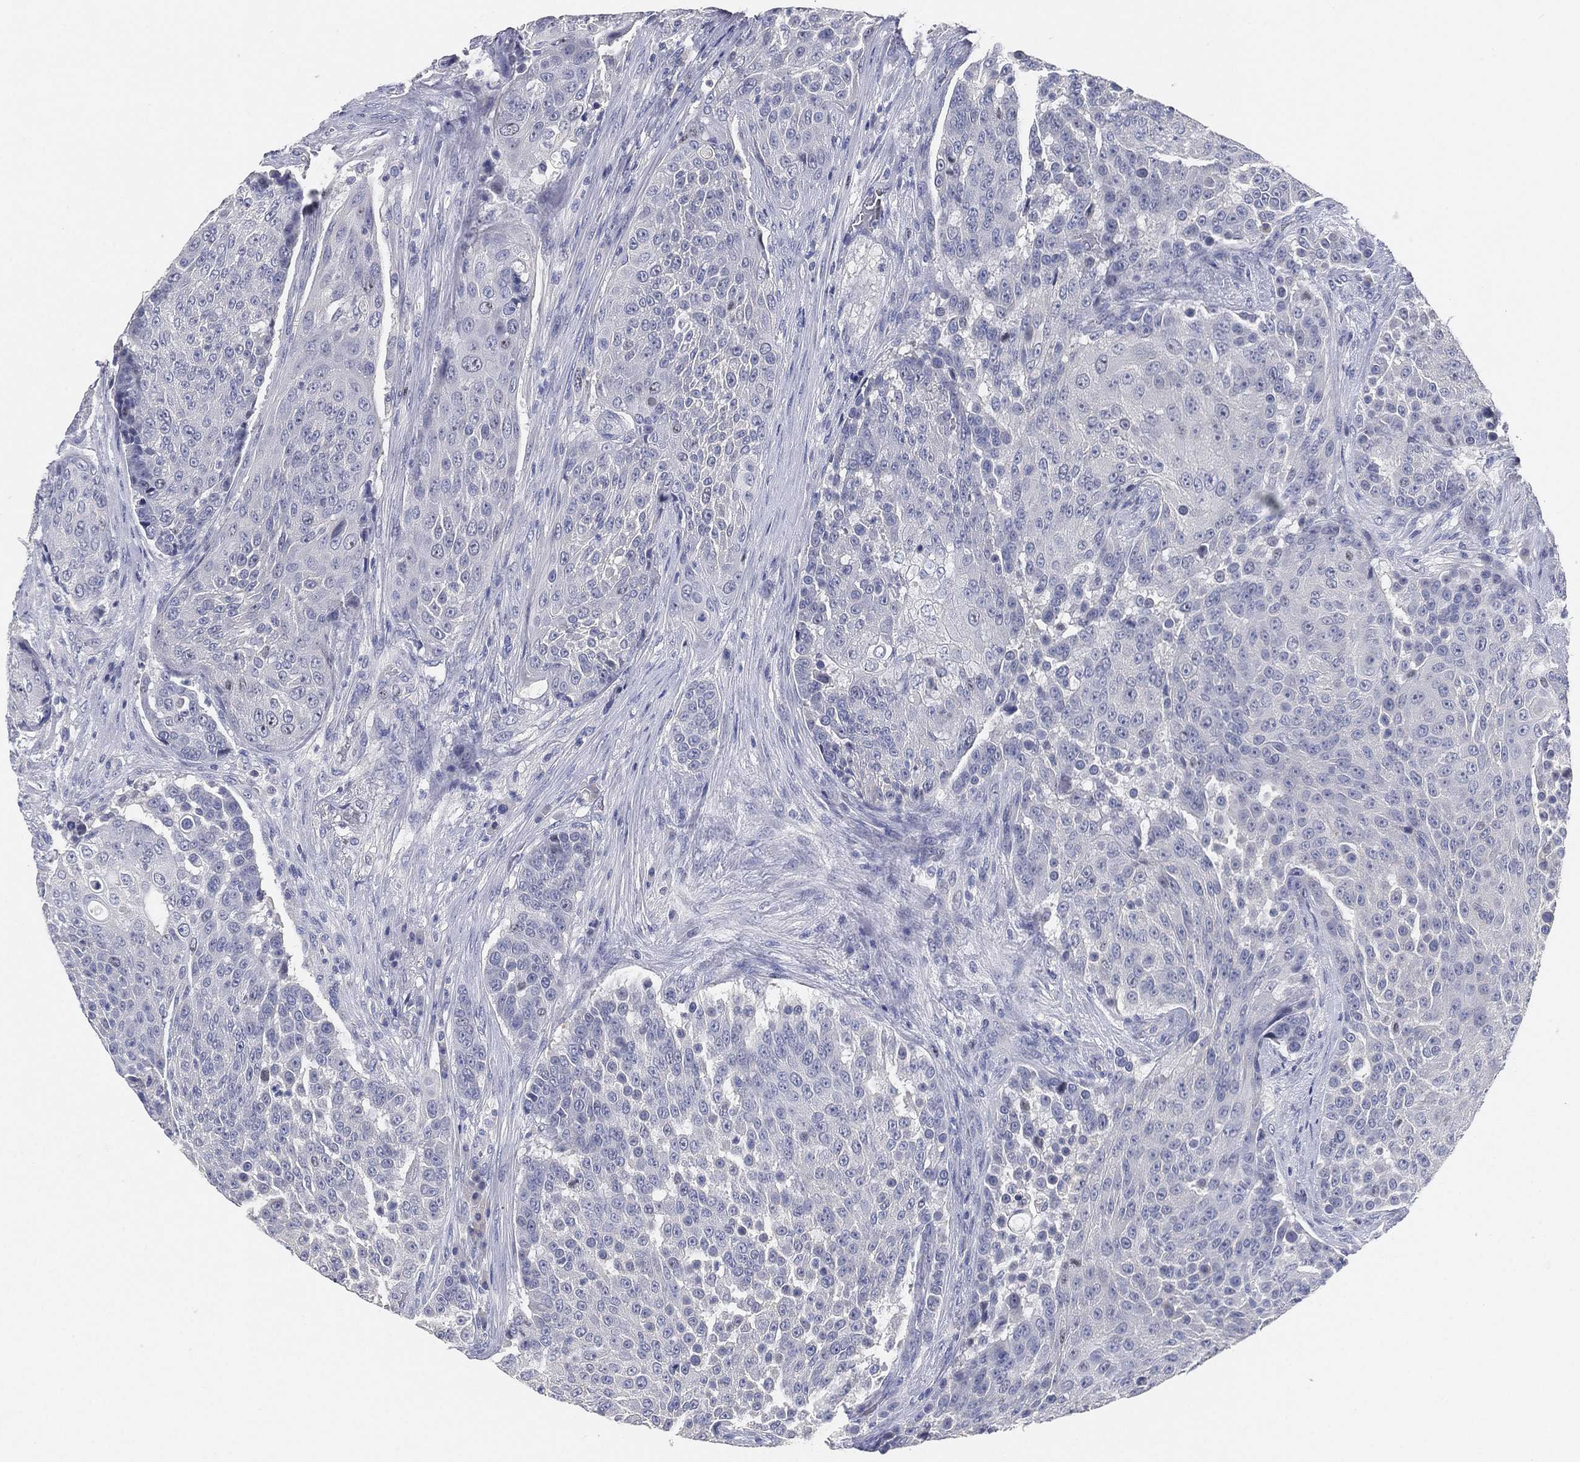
{"staining": {"intensity": "negative", "quantity": "none", "location": "none"}, "tissue": "urothelial cancer", "cell_type": "Tumor cells", "image_type": "cancer", "snomed": [{"axis": "morphology", "description": "Urothelial carcinoma, High grade"}, {"axis": "topography", "description": "Urinary bladder"}], "caption": "DAB immunohistochemical staining of human urothelial cancer reveals no significant positivity in tumor cells.", "gene": "FAM187B", "patient": {"sex": "female", "age": 63}}